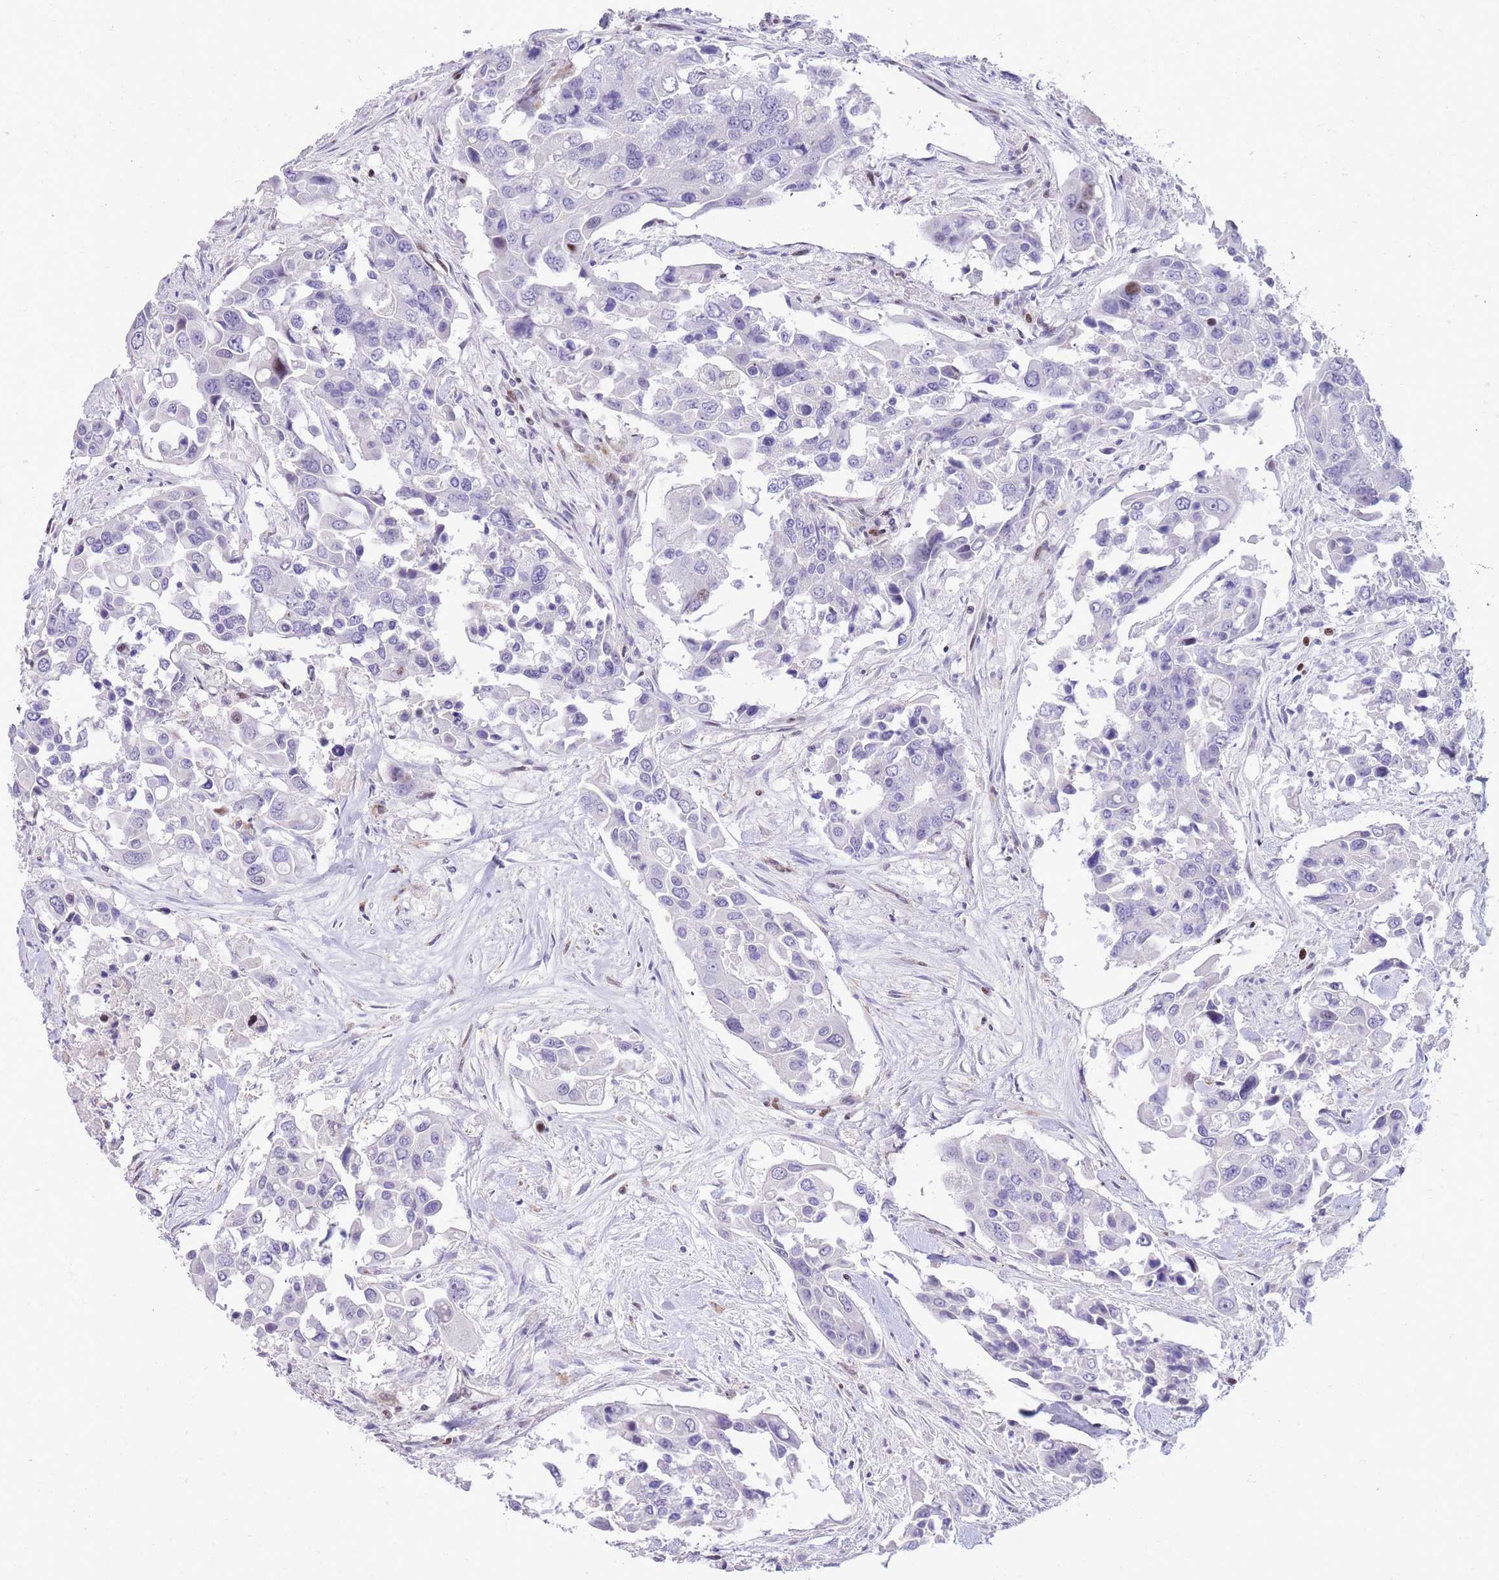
{"staining": {"intensity": "negative", "quantity": "none", "location": "none"}, "tissue": "colorectal cancer", "cell_type": "Tumor cells", "image_type": "cancer", "snomed": [{"axis": "morphology", "description": "Adenocarcinoma, NOS"}, {"axis": "topography", "description": "Colon"}], "caption": "Colorectal adenocarcinoma was stained to show a protein in brown. There is no significant positivity in tumor cells.", "gene": "ANO8", "patient": {"sex": "male", "age": 77}}